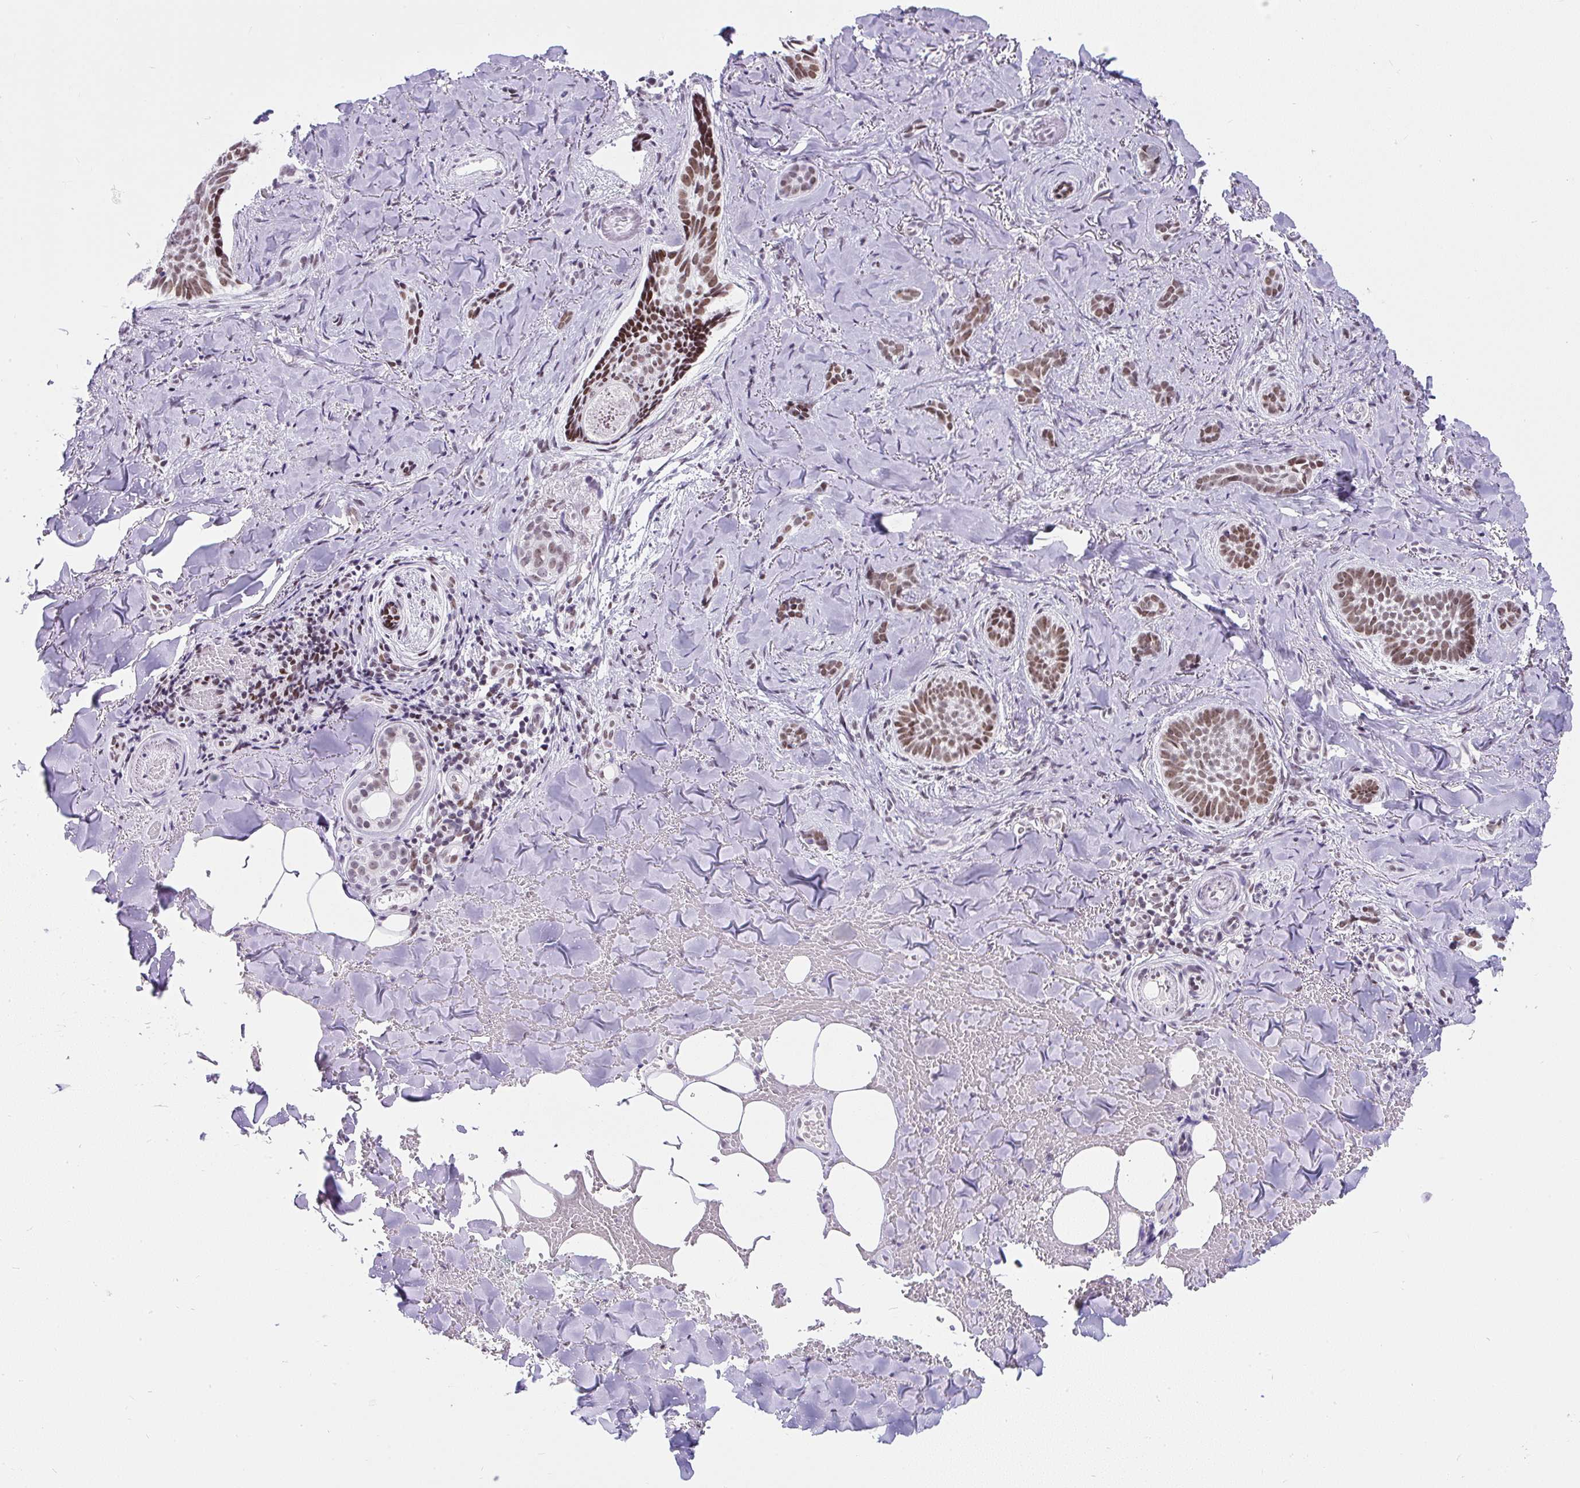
{"staining": {"intensity": "moderate", "quantity": ">75%", "location": "nuclear"}, "tissue": "skin cancer", "cell_type": "Tumor cells", "image_type": "cancer", "snomed": [{"axis": "morphology", "description": "Basal cell carcinoma"}, {"axis": "topography", "description": "Skin"}], "caption": "Immunohistochemical staining of human skin basal cell carcinoma reveals medium levels of moderate nuclear expression in about >75% of tumor cells.", "gene": "PLCXD2", "patient": {"sex": "female", "age": 55}}